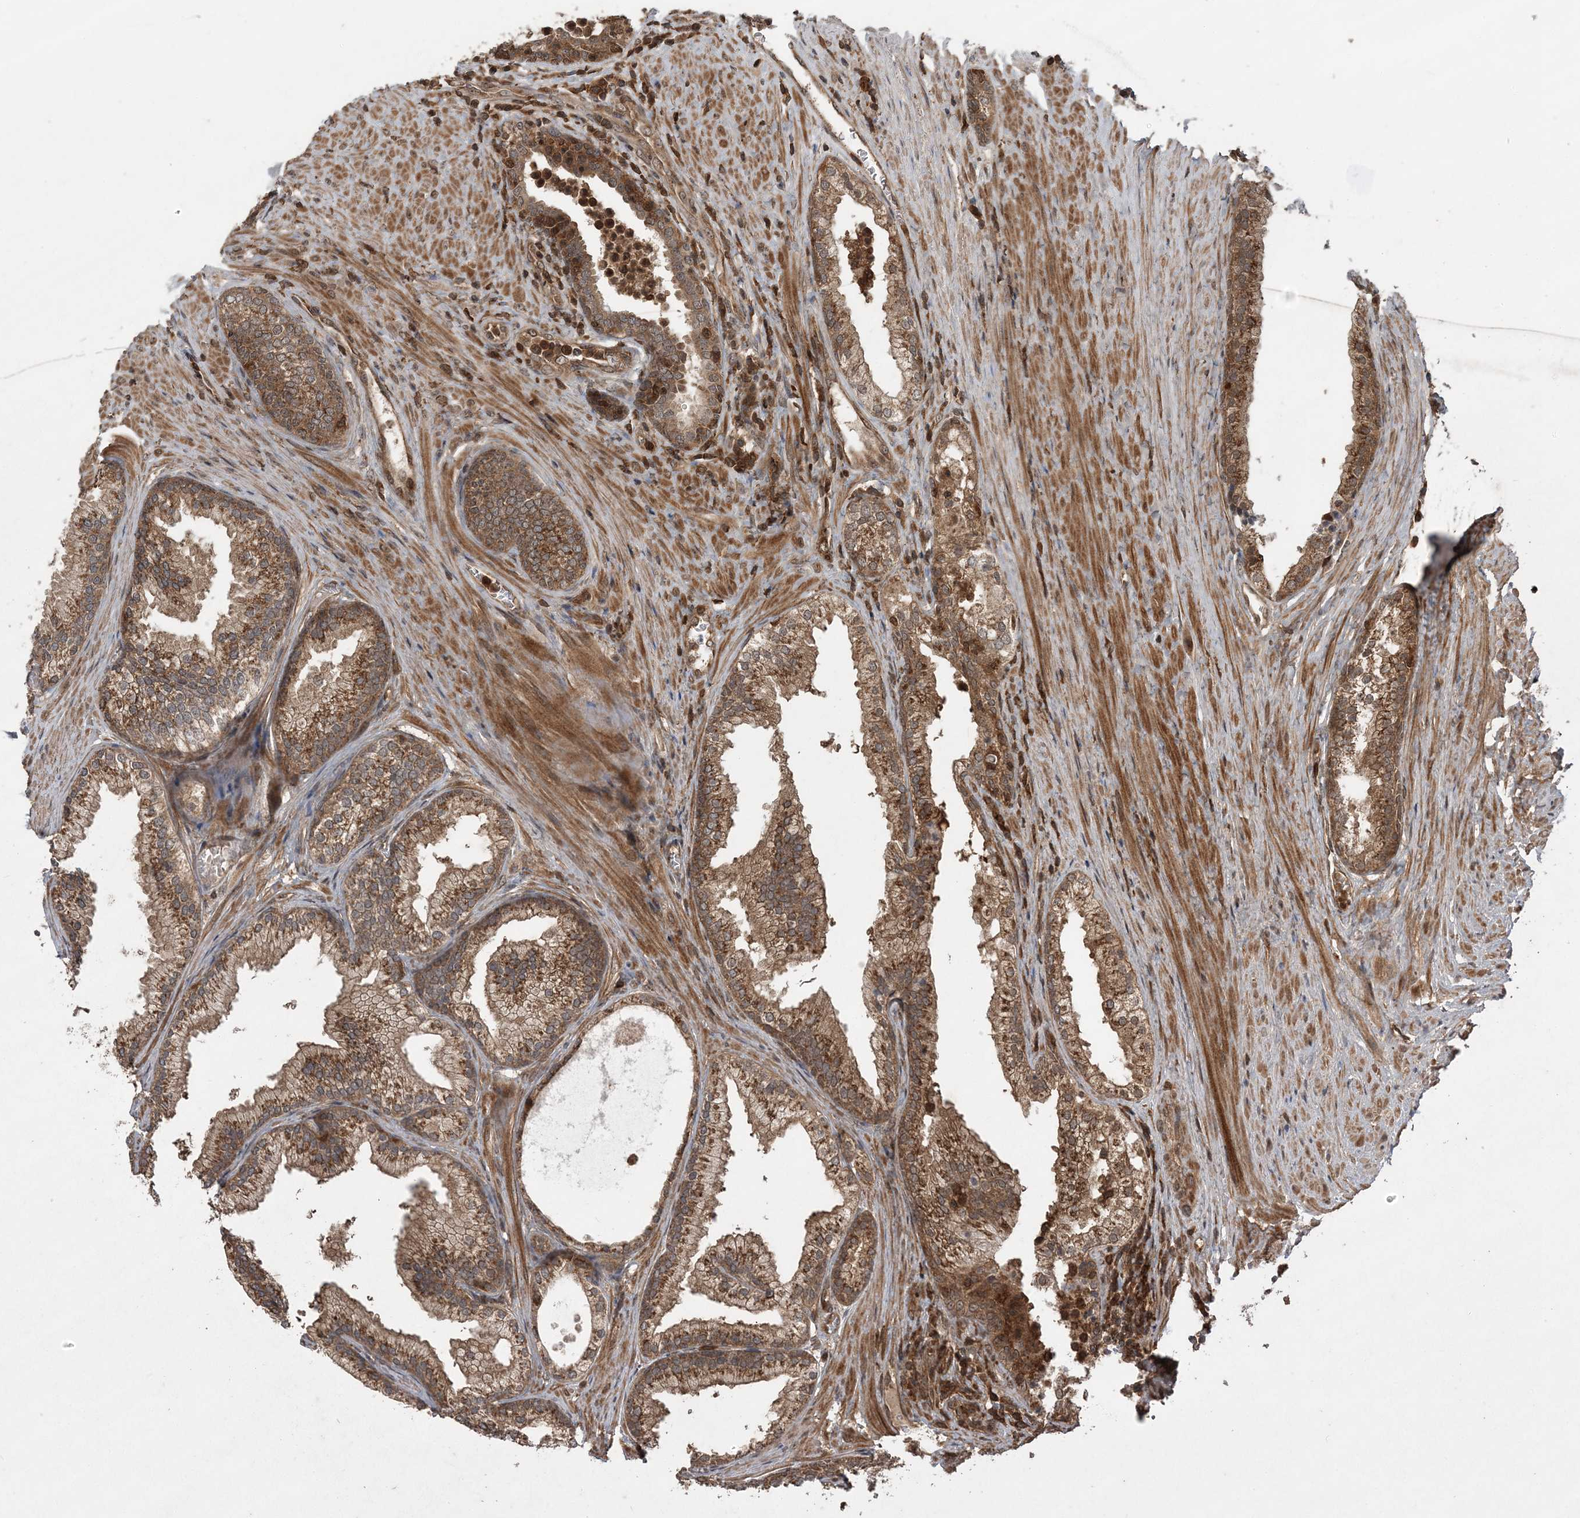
{"staining": {"intensity": "moderate", "quantity": ">75%", "location": "cytoplasmic/membranous"}, "tissue": "prostate", "cell_type": "Glandular cells", "image_type": "normal", "snomed": [{"axis": "morphology", "description": "Normal tissue, NOS"}, {"axis": "topography", "description": "Prostate"}], "caption": "Moderate cytoplasmic/membranous protein positivity is present in approximately >75% of glandular cells in prostate.", "gene": "LACC1", "patient": {"sex": "male", "age": 76}}